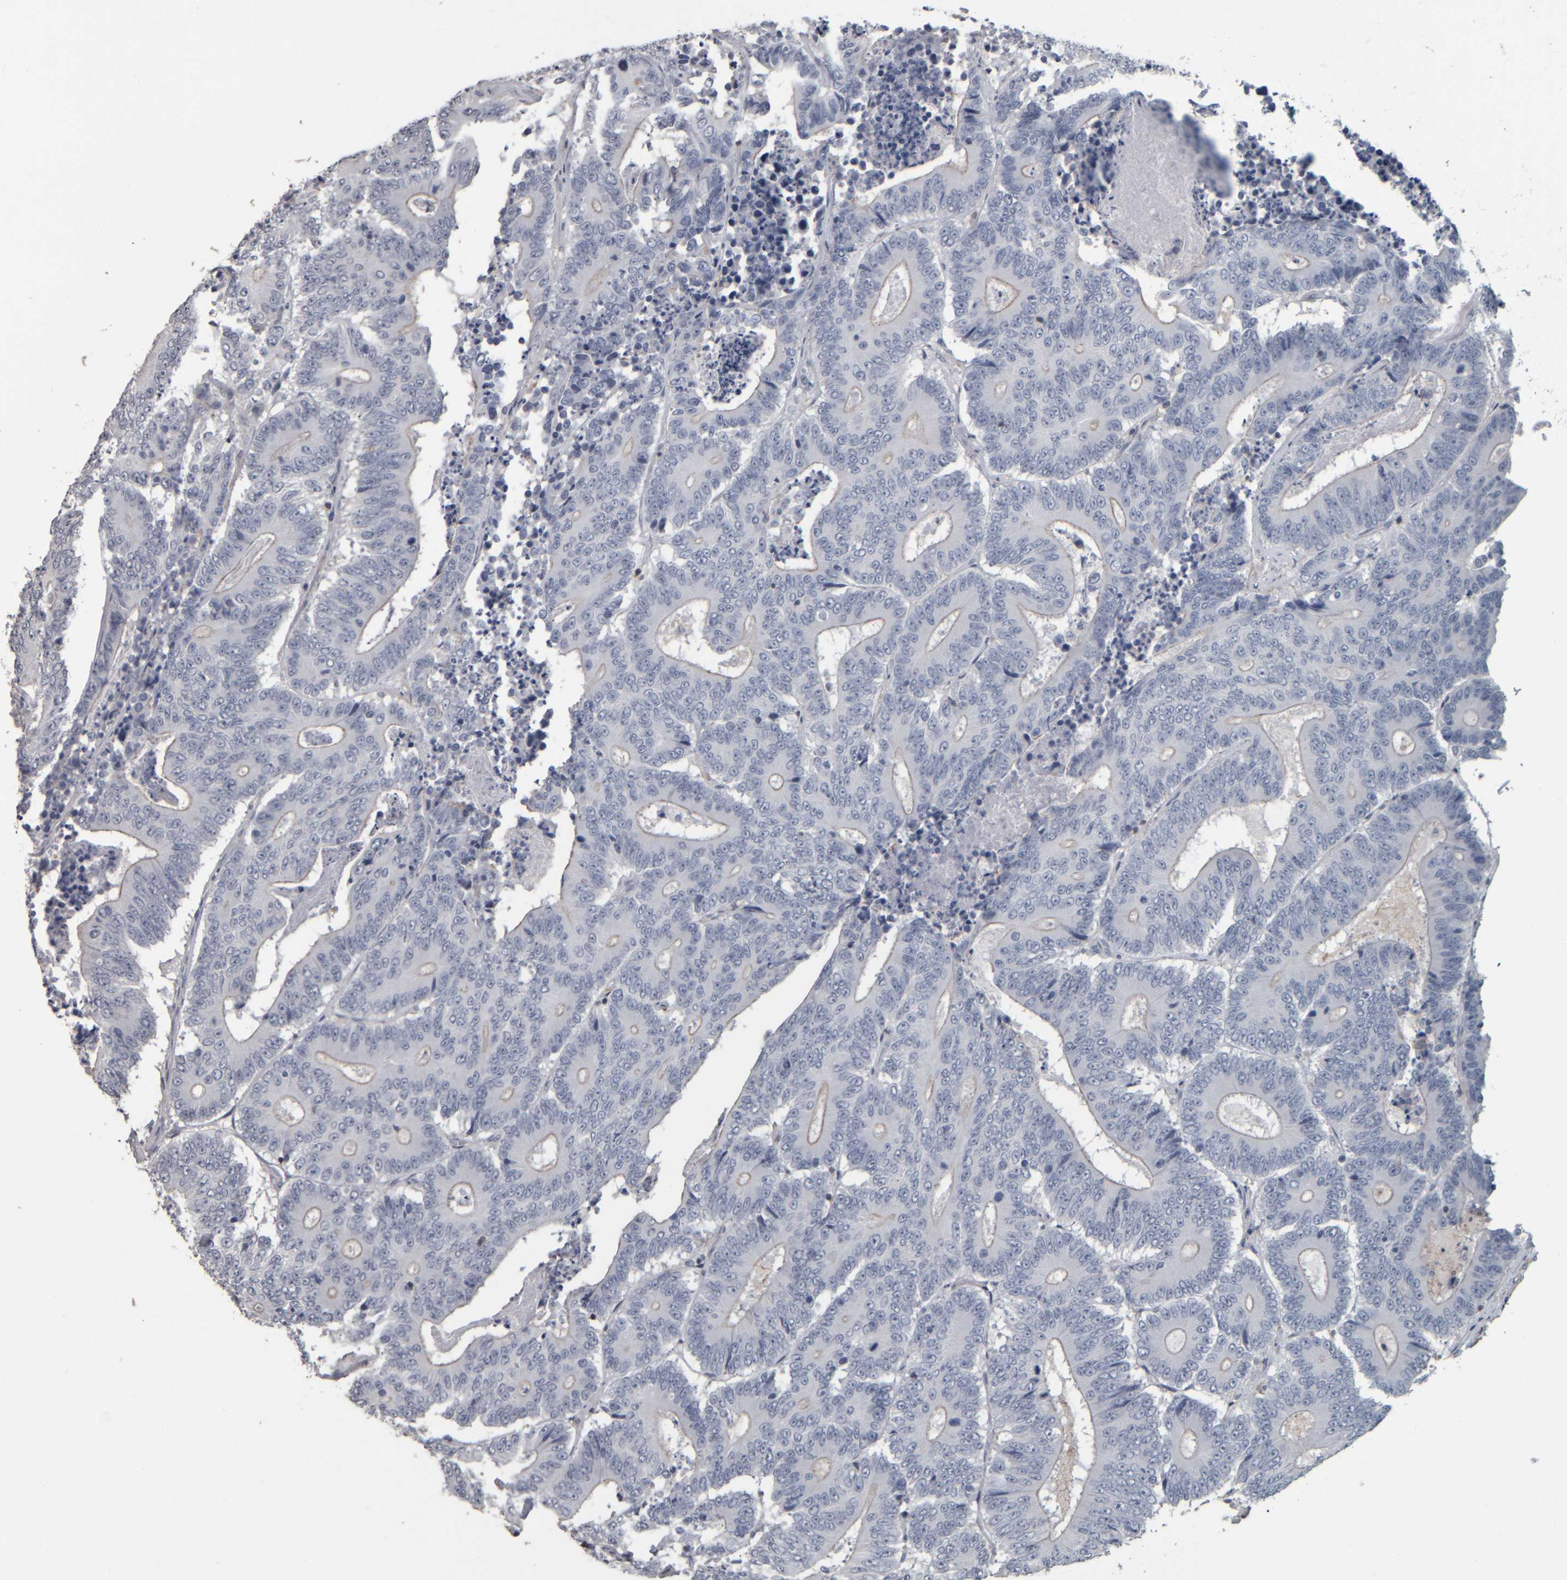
{"staining": {"intensity": "negative", "quantity": "none", "location": "none"}, "tissue": "colorectal cancer", "cell_type": "Tumor cells", "image_type": "cancer", "snomed": [{"axis": "morphology", "description": "Adenocarcinoma, NOS"}, {"axis": "topography", "description": "Colon"}], "caption": "High power microscopy micrograph of an immunohistochemistry micrograph of adenocarcinoma (colorectal), revealing no significant positivity in tumor cells.", "gene": "CAVIN4", "patient": {"sex": "male", "age": 83}}